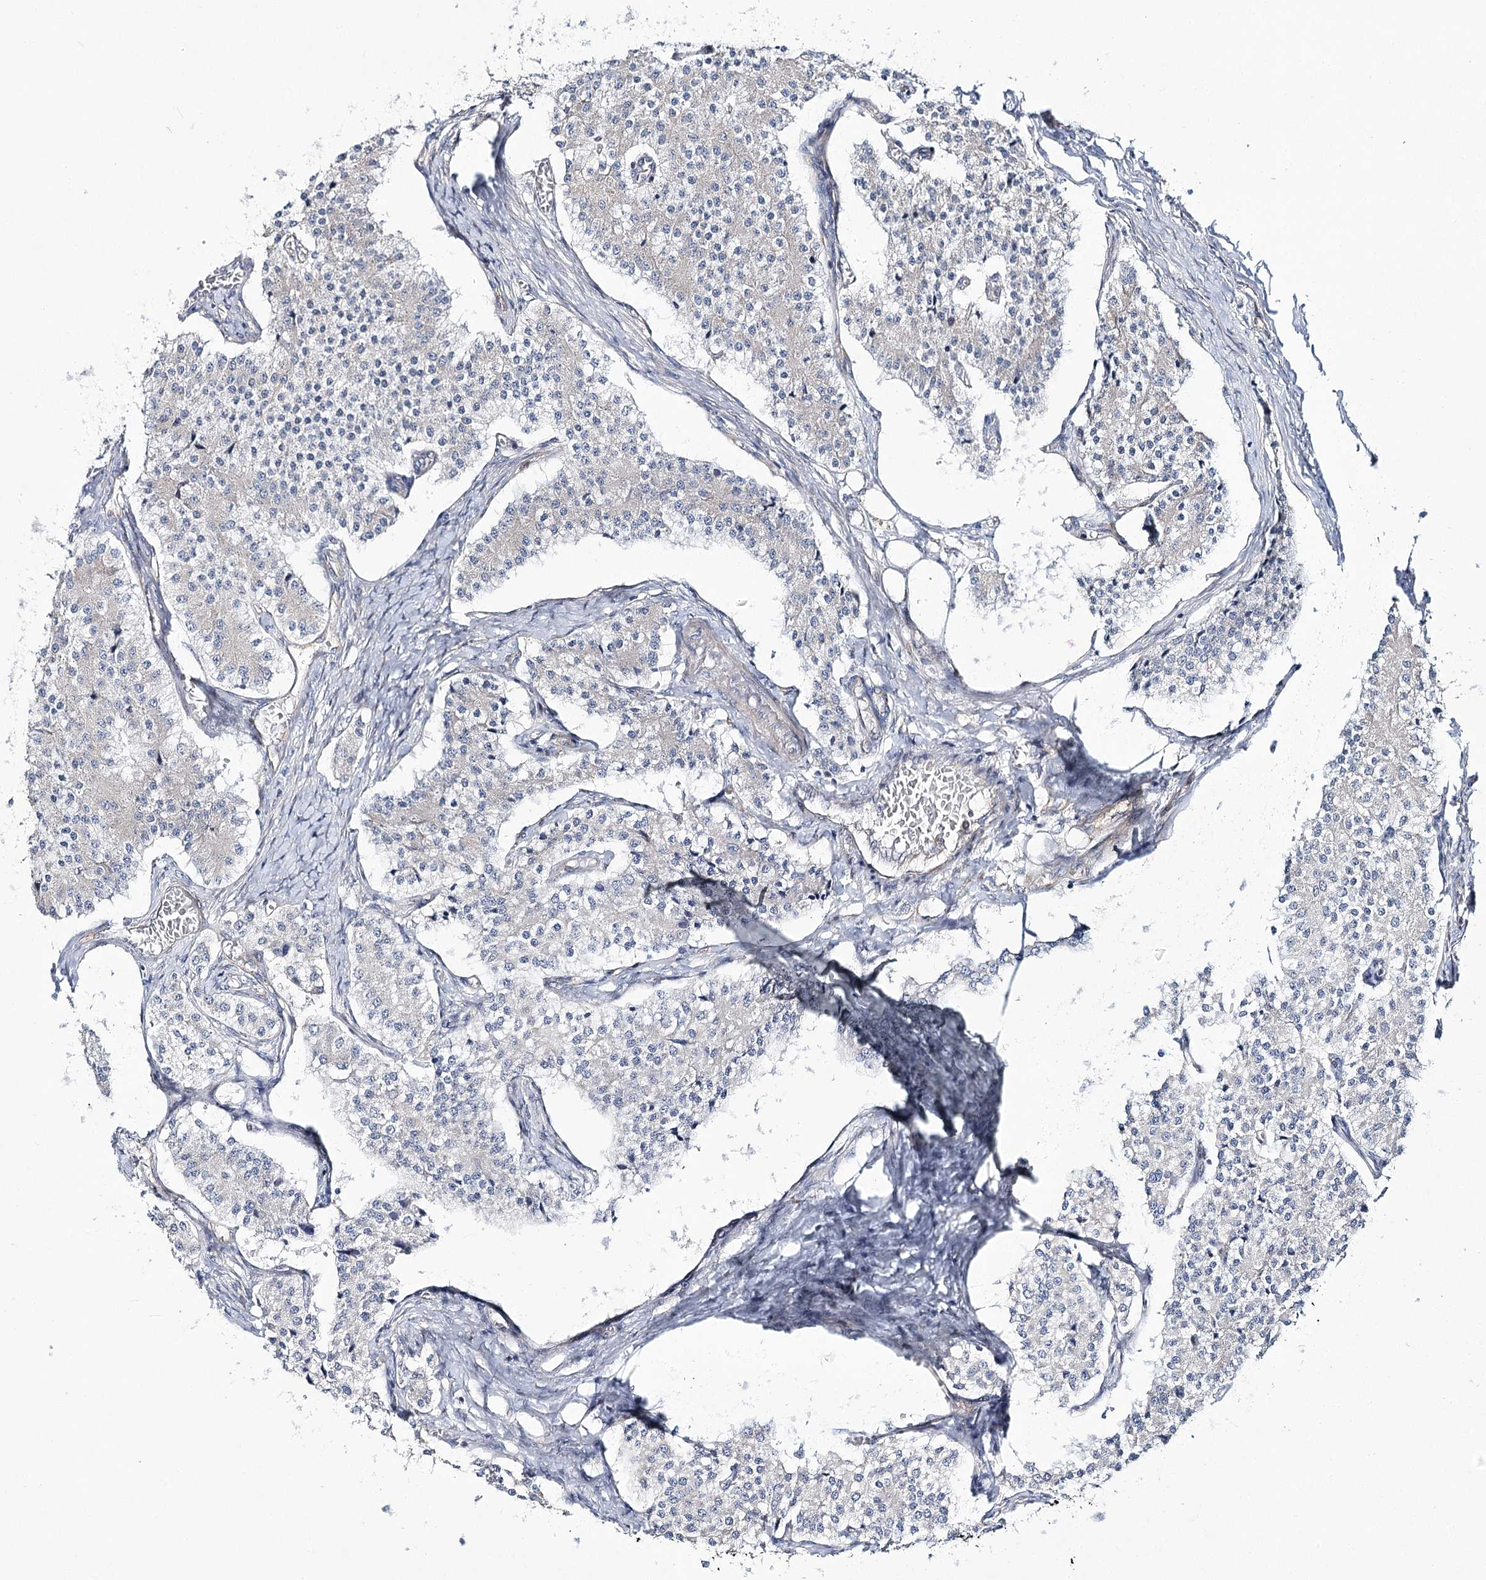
{"staining": {"intensity": "negative", "quantity": "none", "location": "none"}, "tissue": "carcinoid", "cell_type": "Tumor cells", "image_type": "cancer", "snomed": [{"axis": "morphology", "description": "Carcinoid, malignant, NOS"}, {"axis": "topography", "description": "Colon"}], "caption": "Immunohistochemical staining of carcinoid reveals no significant expression in tumor cells.", "gene": "ARHGAP32", "patient": {"sex": "female", "age": 52}}